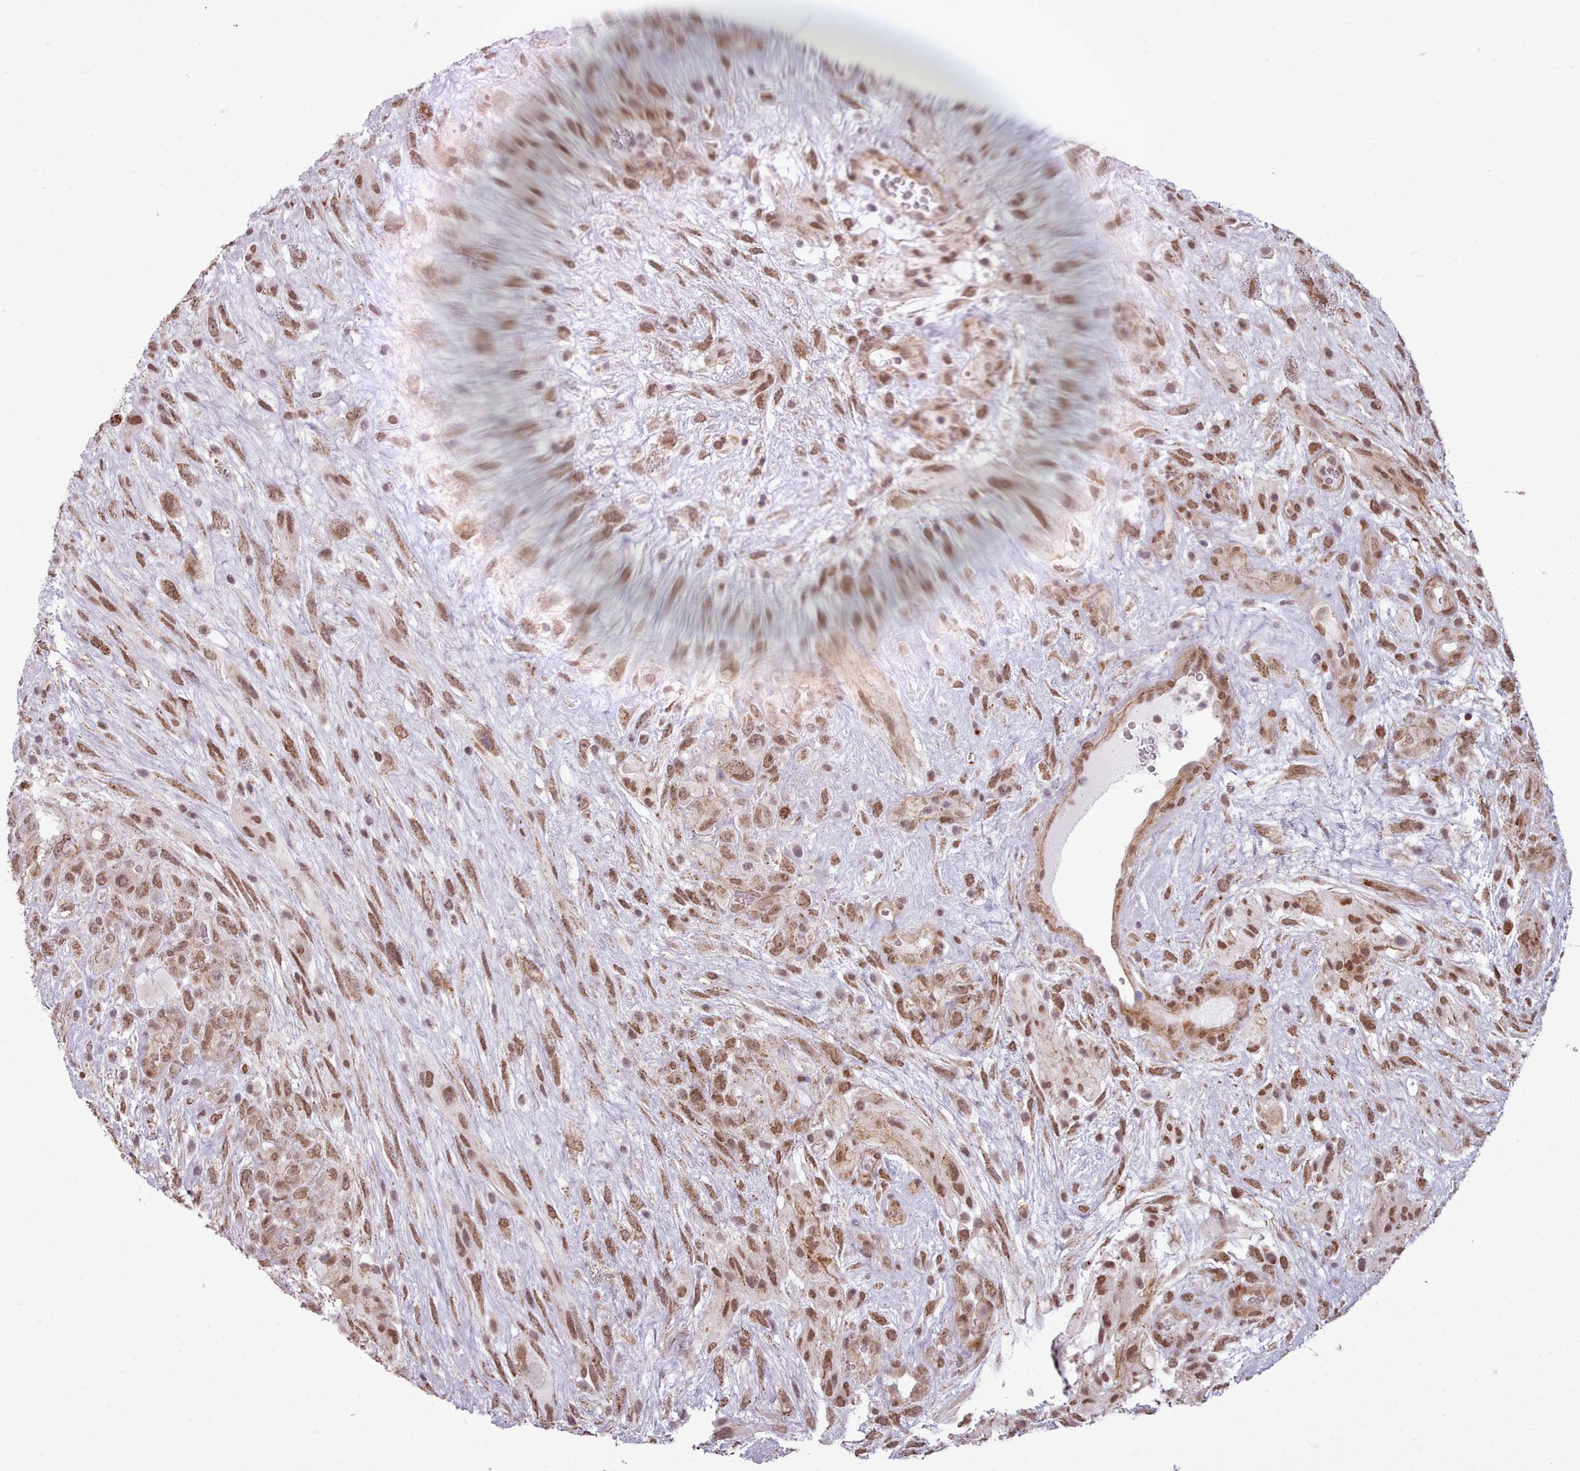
{"staining": {"intensity": "moderate", "quantity": ">75%", "location": "nuclear"}, "tissue": "glioma", "cell_type": "Tumor cells", "image_type": "cancer", "snomed": [{"axis": "morphology", "description": "Glioma, malignant, High grade"}, {"axis": "topography", "description": "Brain"}], "caption": "Human glioma stained with a brown dye displays moderate nuclear positive positivity in about >75% of tumor cells.", "gene": "ZMYM4", "patient": {"sex": "male", "age": 61}}